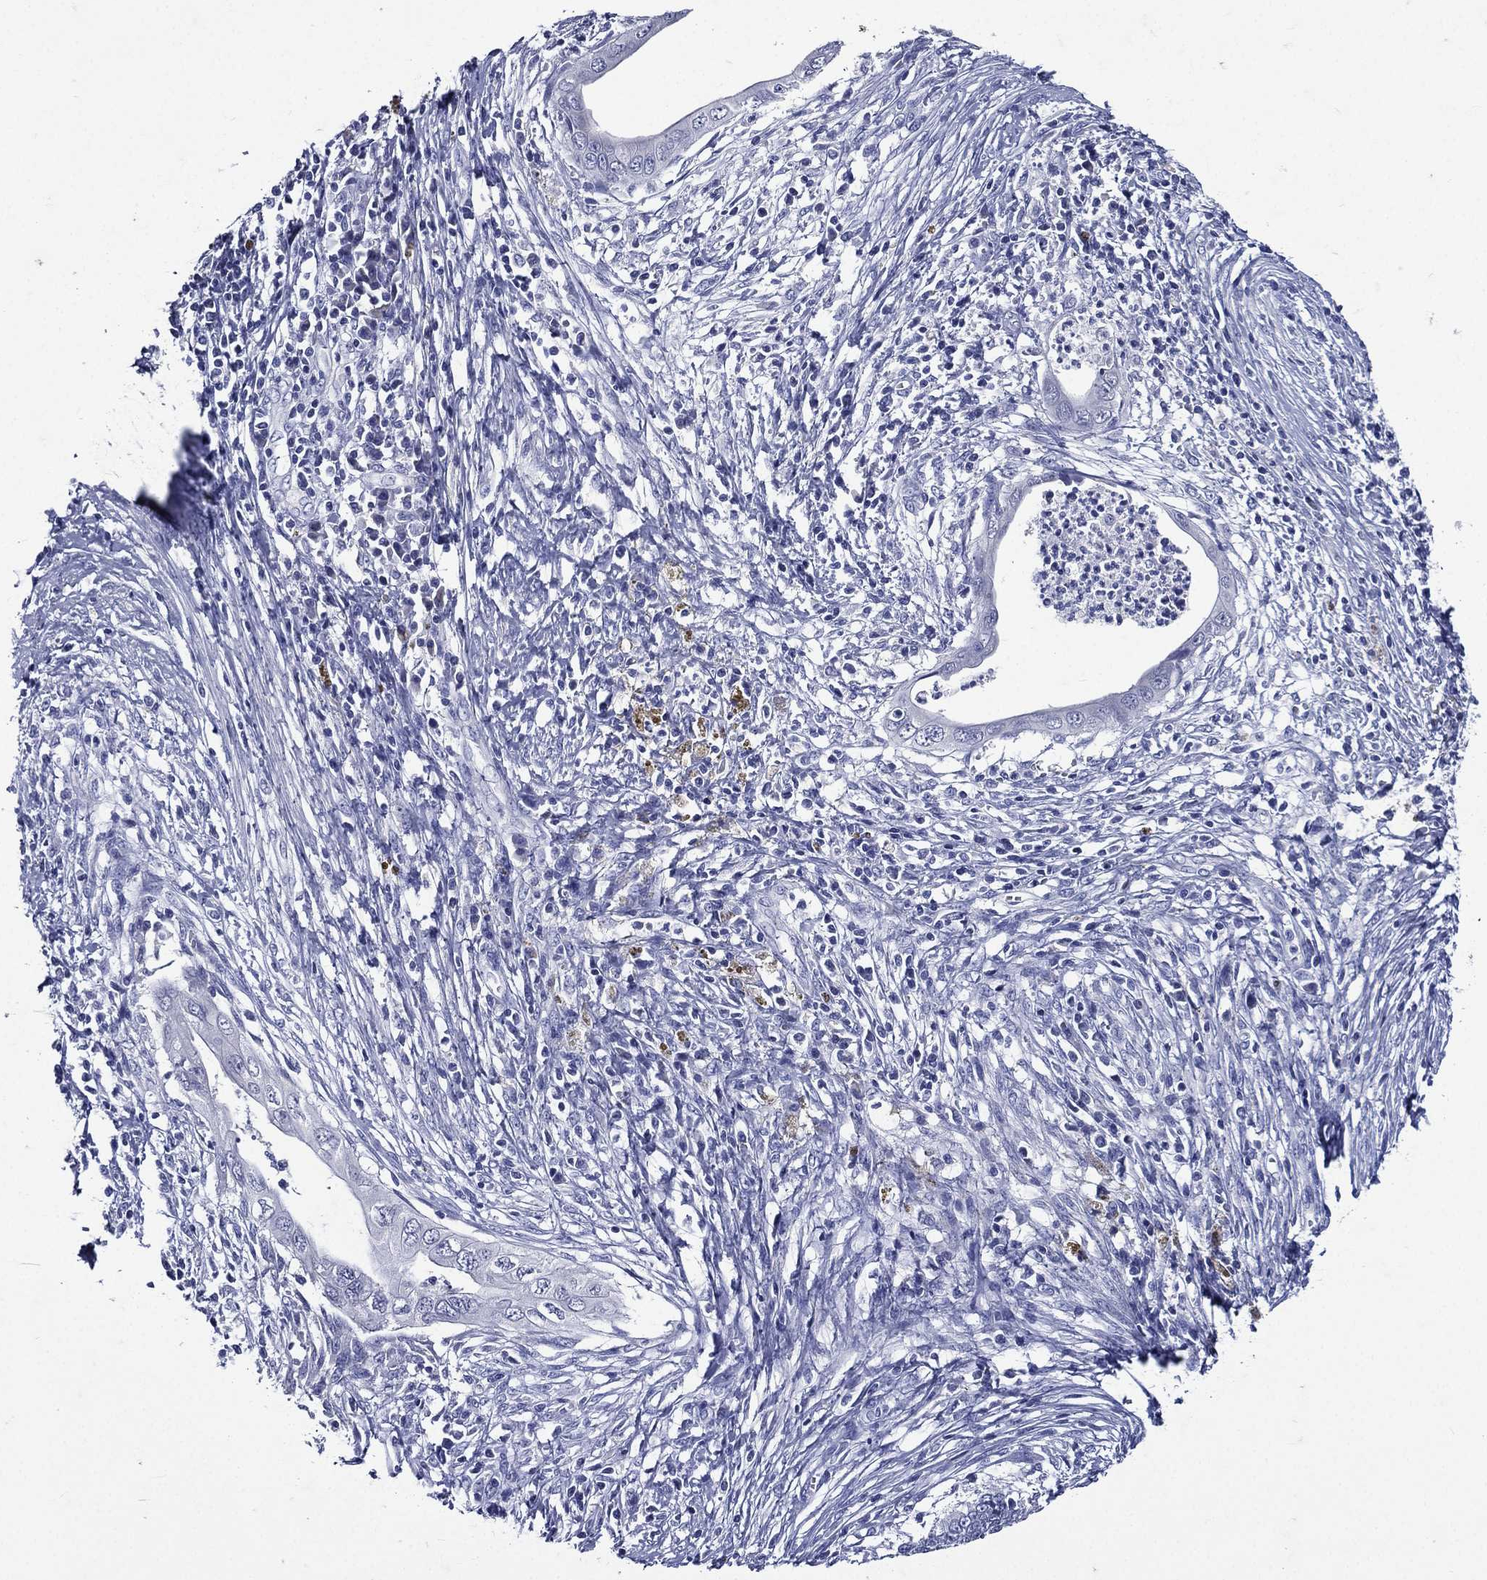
{"staining": {"intensity": "negative", "quantity": "none", "location": "none"}, "tissue": "cervical cancer", "cell_type": "Tumor cells", "image_type": "cancer", "snomed": [{"axis": "morphology", "description": "Adenocarcinoma, NOS"}, {"axis": "topography", "description": "Cervix"}], "caption": "Photomicrograph shows no protein positivity in tumor cells of cervical cancer (adenocarcinoma) tissue.", "gene": "TGM1", "patient": {"sex": "female", "age": 42}}